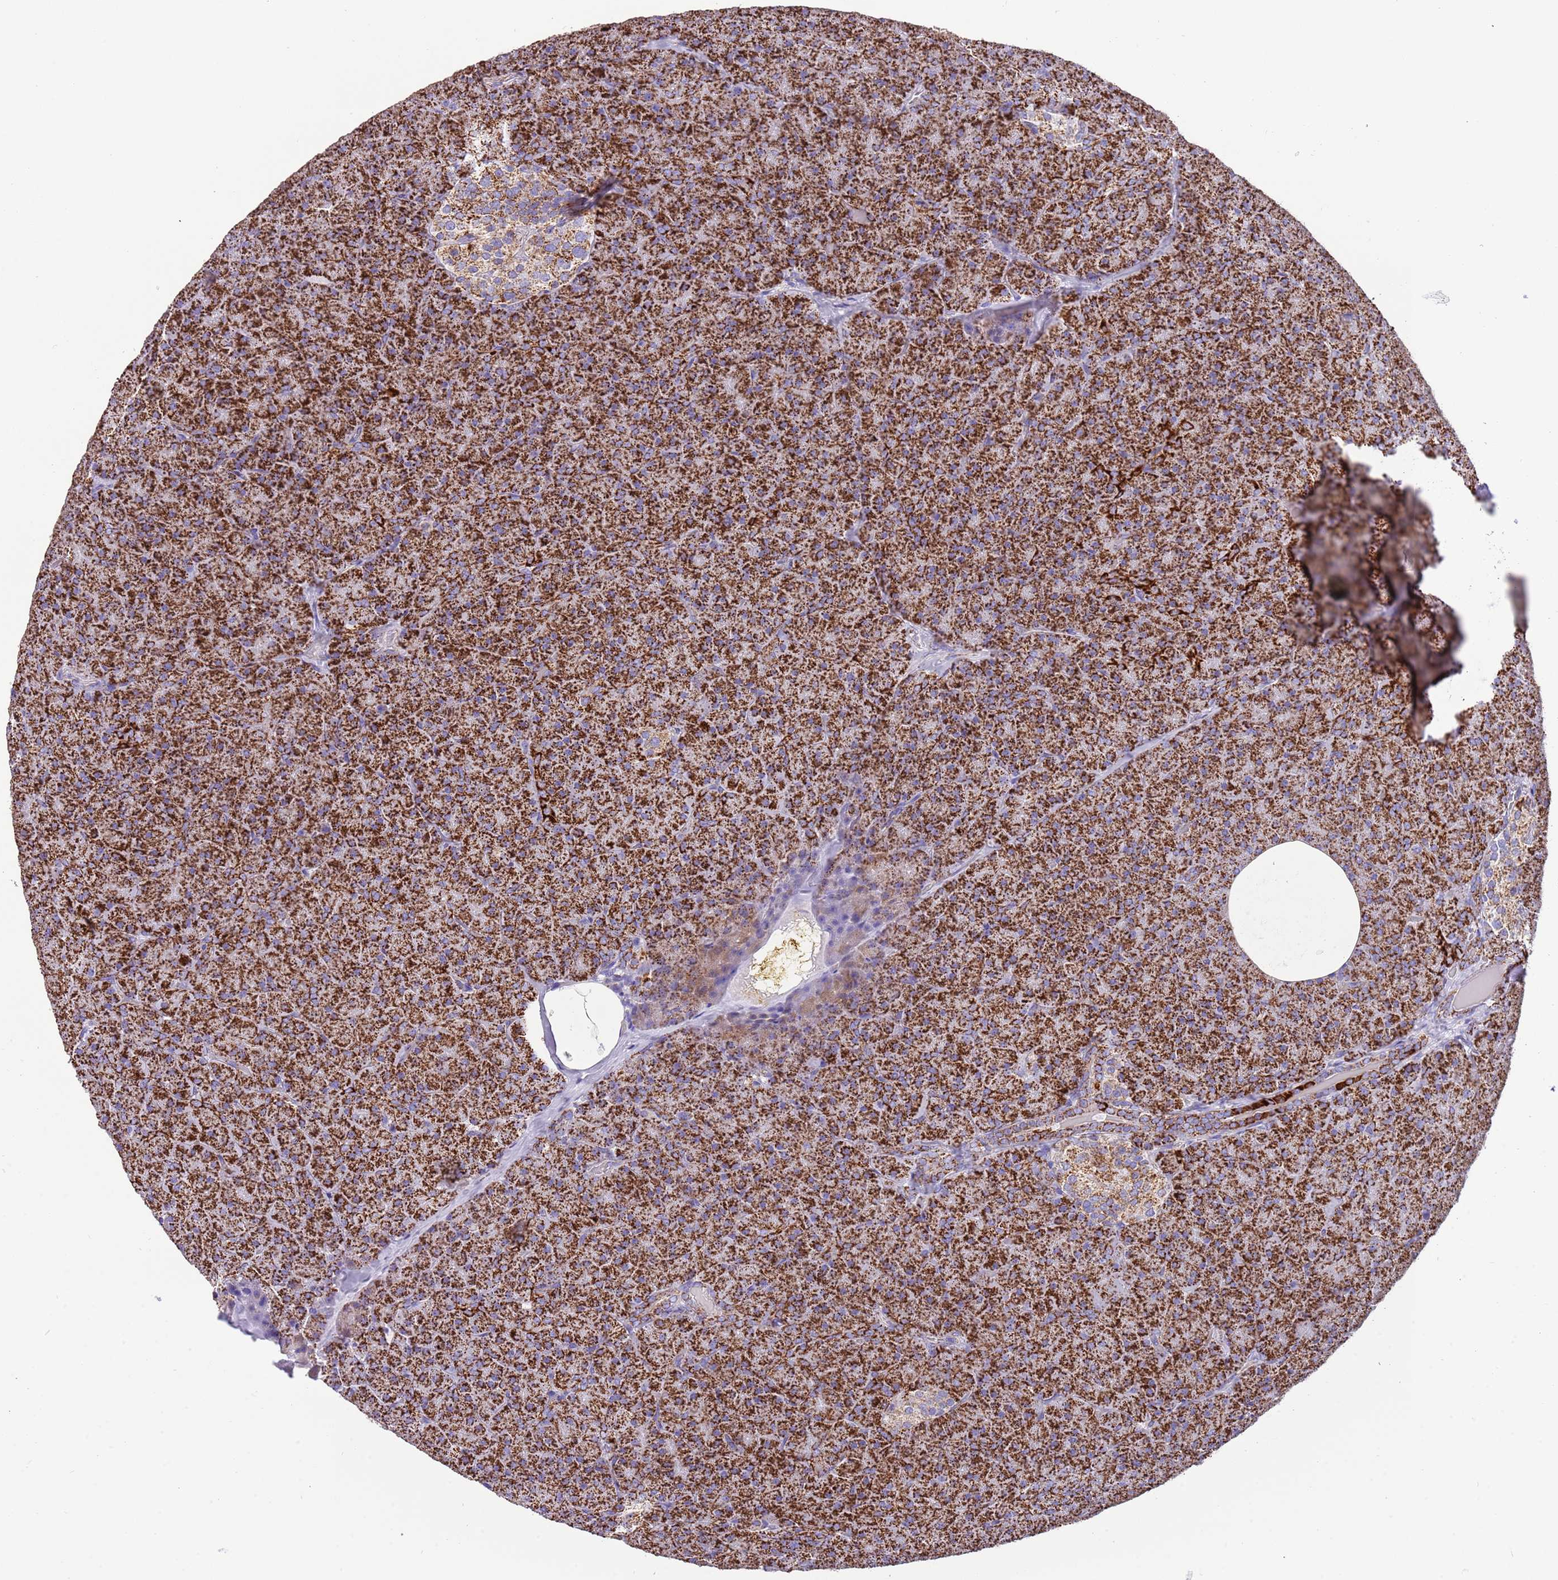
{"staining": {"intensity": "strong", "quantity": ">75%", "location": "cytoplasmic/membranous"}, "tissue": "pancreas", "cell_type": "Exocrine glandular cells", "image_type": "normal", "snomed": [{"axis": "morphology", "description": "Normal tissue, NOS"}, {"axis": "topography", "description": "Pancreas"}], "caption": "Immunohistochemical staining of normal human pancreas demonstrates strong cytoplasmic/membranous protein expression in about >75% of exocrine glandular cells.", "gene": "SUCLG2", "patient": {"sex": "male", "age": 36}}